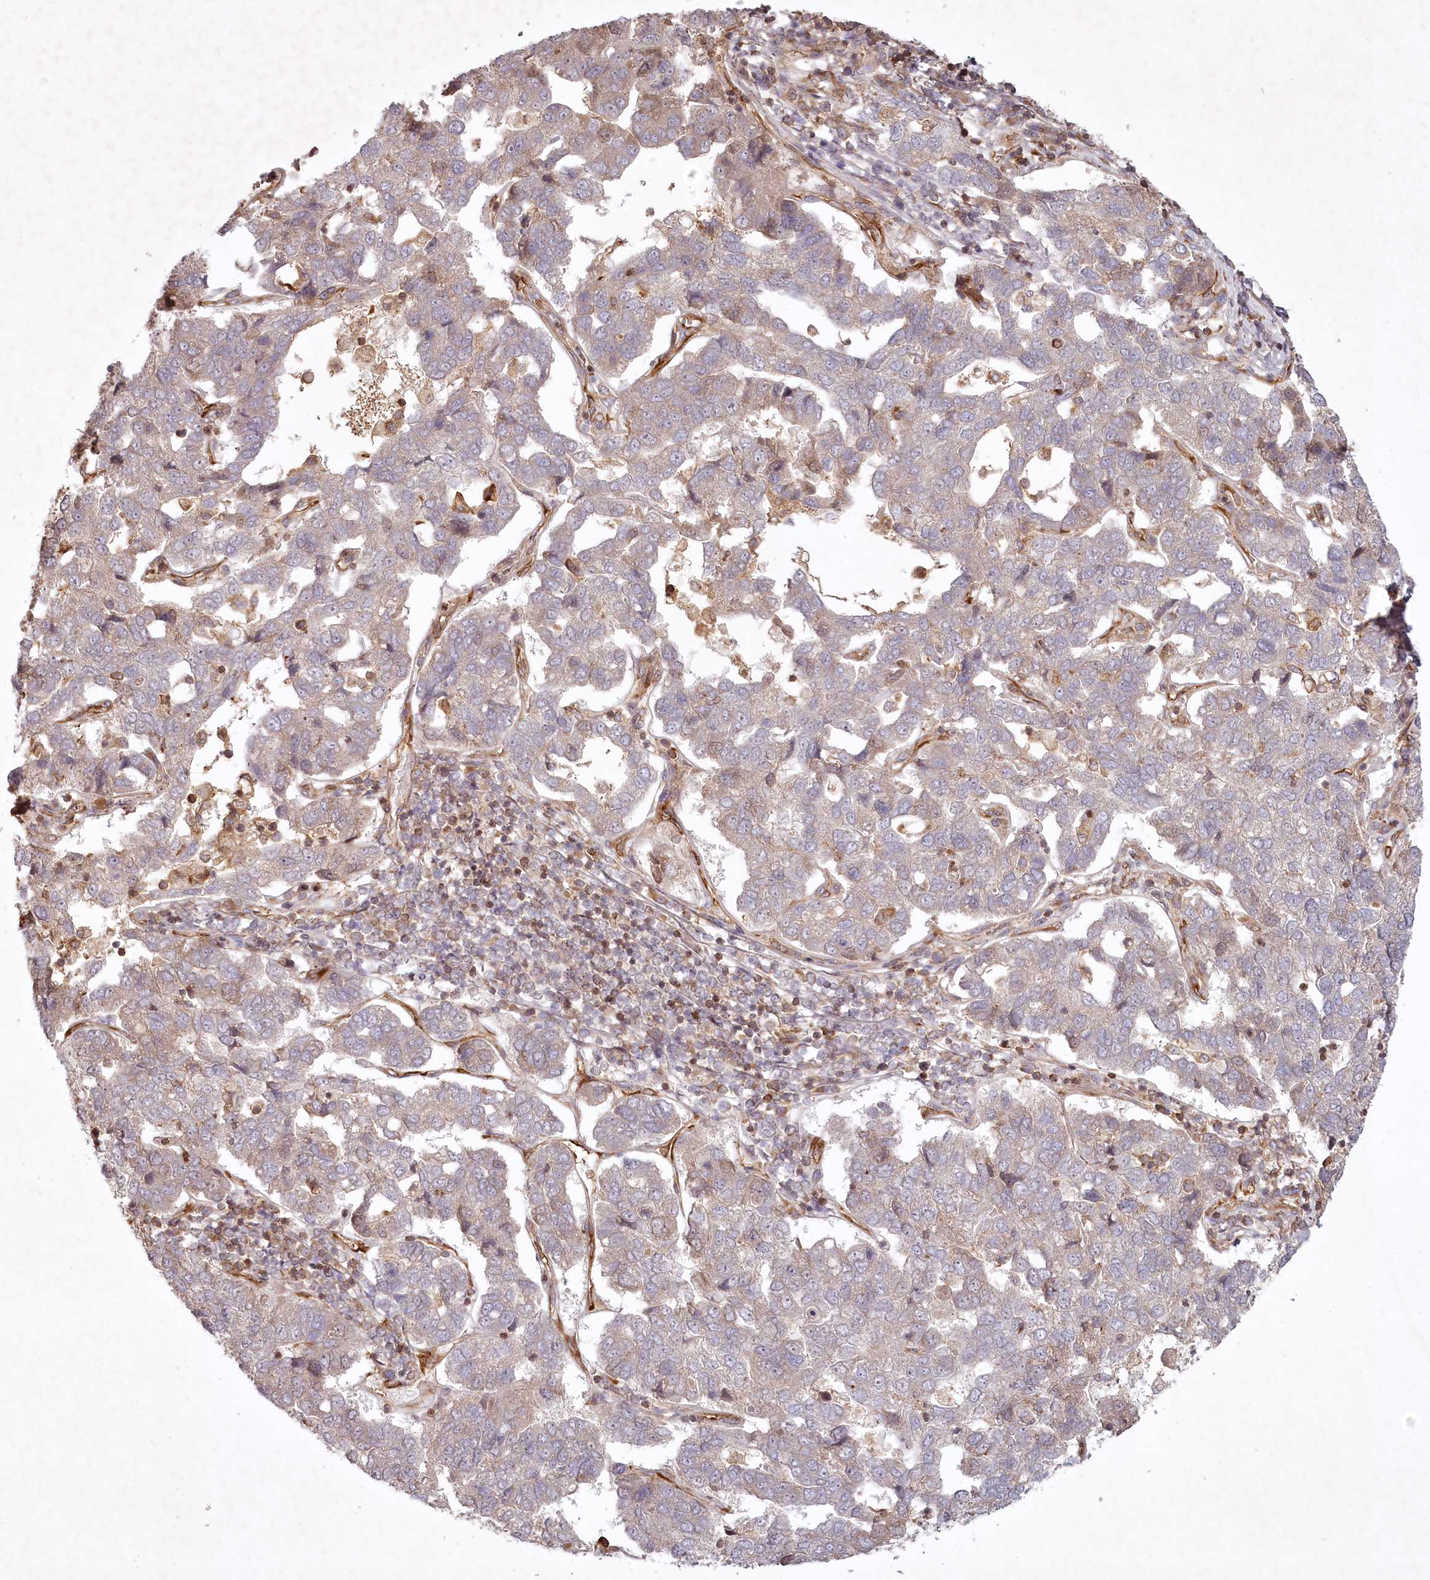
{"staining": {"intensity": "weak", "quantity": "<25%", "location": "cytoplasmic/membranous"}, "tissue": "pancreatic cancer", "cell_type": "Tumor cells", "image_type": "cancer", "snomed": [{"axis": "morphology", "description": "Adenocarcinoma, NOS"}, {"axis": "topography", "description": "Pancreas"}], "caption": "This image is of pancreatic adenocarcinoma stained with IHC to label a protein in brown with the nuclei are counter-stained blue. There is no staining in tumor cells. (Brightfield microscopy of DAB (3,3'-diaminobenzidine) IHC at high magnification).", "gene": "TMIE", "patient": {"sex": "female", "age": 61}}